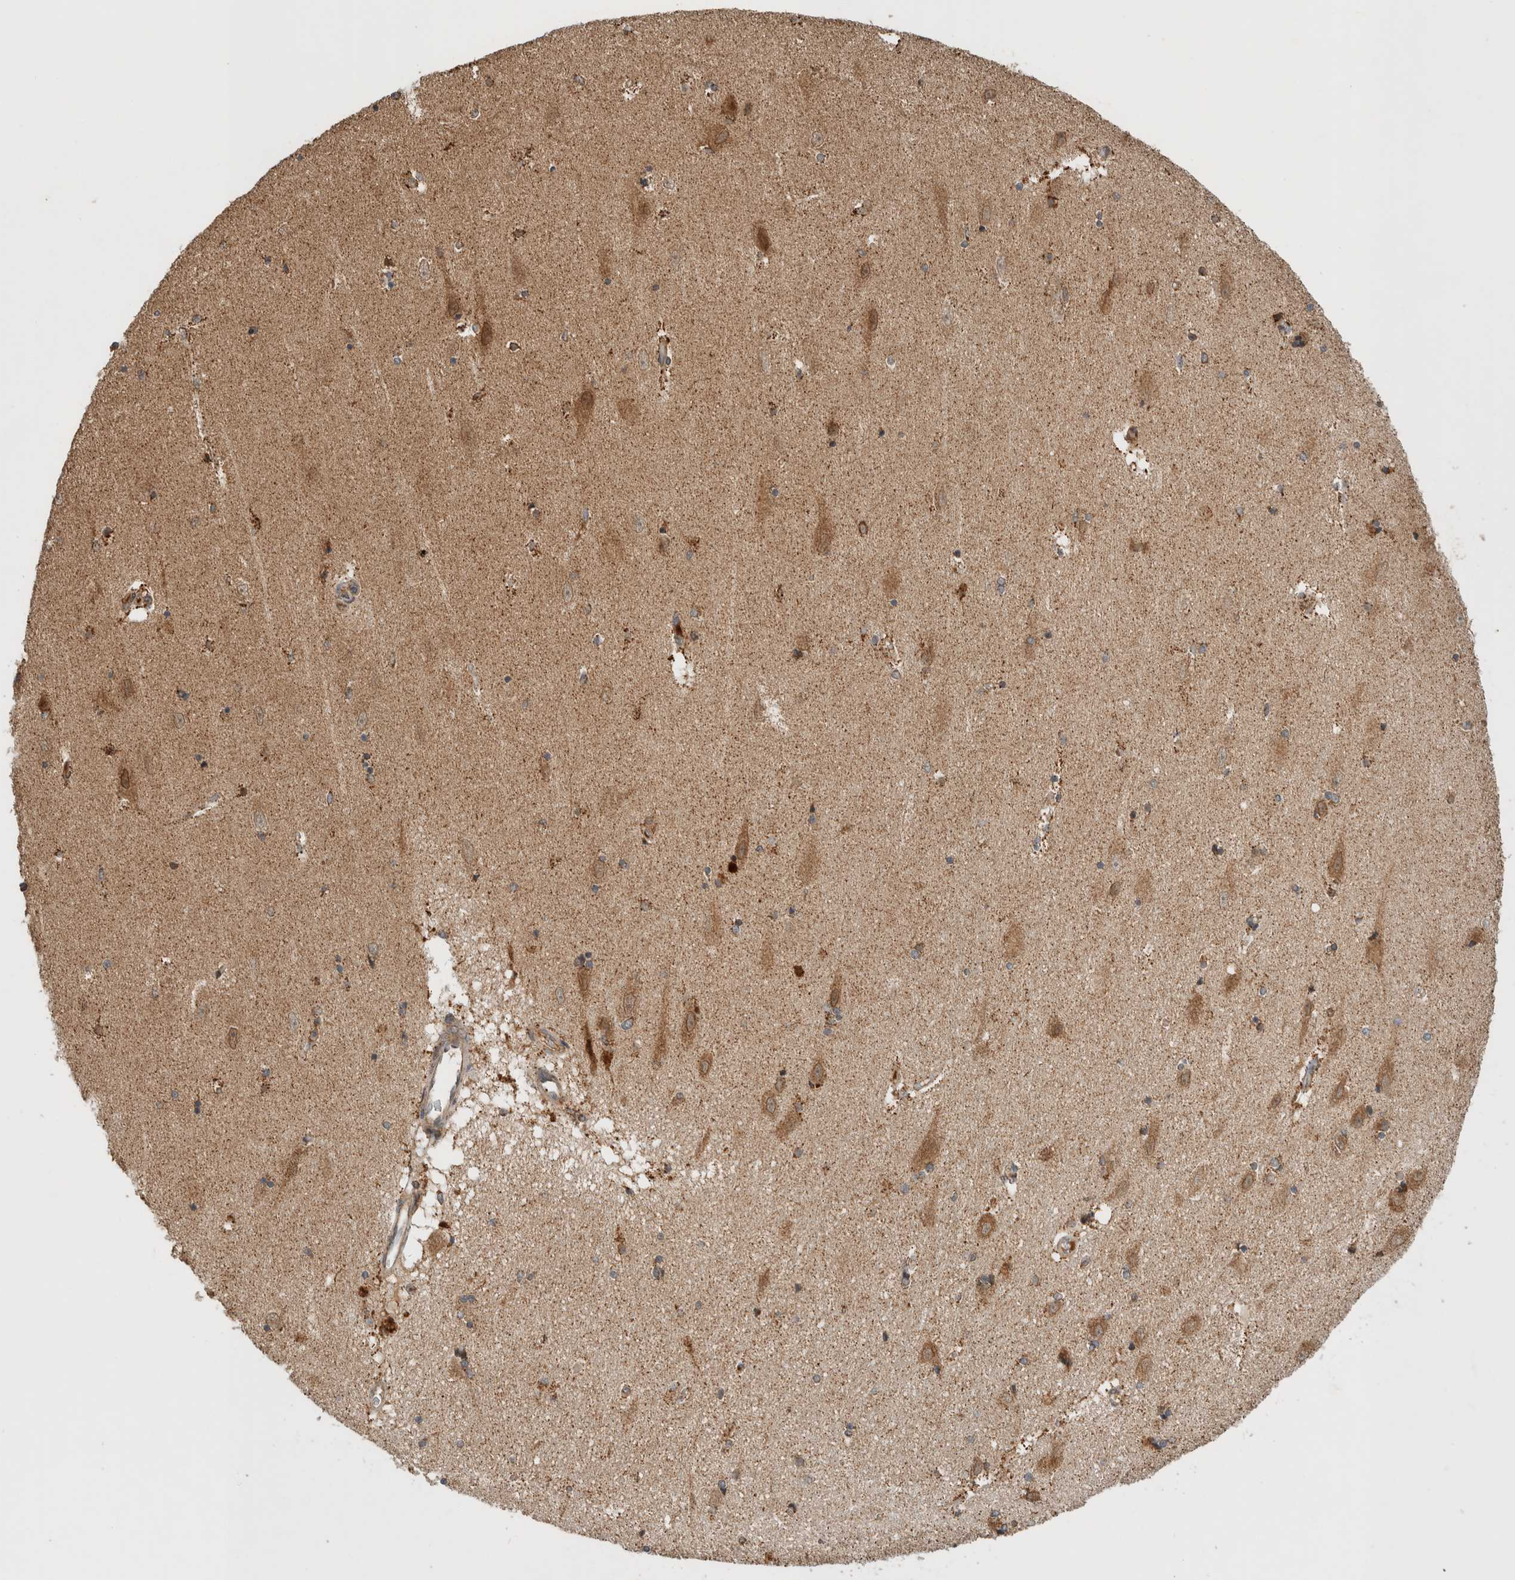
{"staining": {"intensity": "moderate", "quantity": "25%-75%", "location": "cytoplasmic/membranous"}, "tissue": "hippocampus", "cell_type": "Glial cells", "image_type": "normal", "snomed": [{"axis": "morphology", "description": "Normal tissue, NOS"}, {"axis": "topography", "description": "Hippocampus"}], "caption": "Immunohistochemistry (DAB (3,3'-diaminobenzidine)) staining of benign human hippocampus displays moderate cytoplasmic/membranous protein expression in approximately 25%-75% of glial cells. The protein is shown in brown color, while the nuclei are stained blue.", "gene": "EIF2B3", "patient": {"sex": "female", "age": 54}}